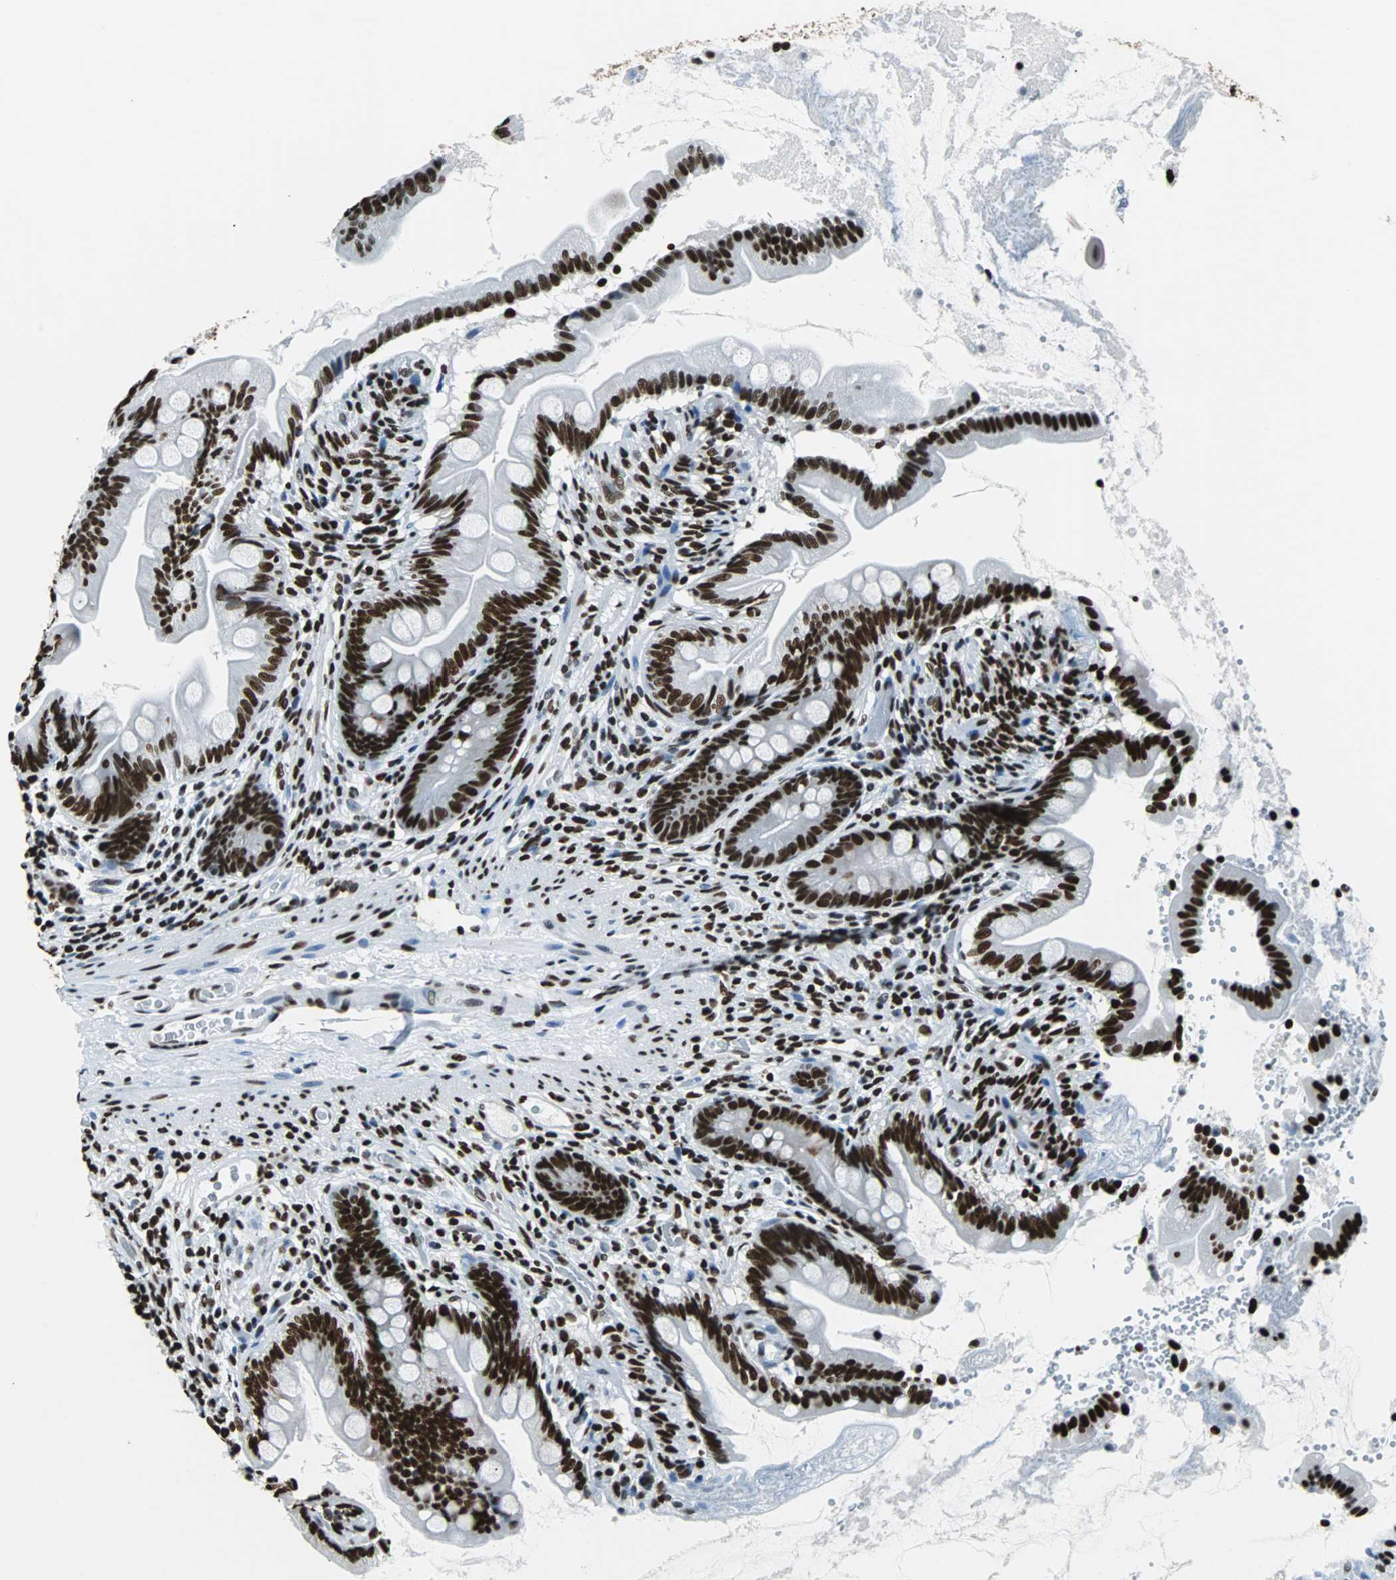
{"staining": {"intensity": "strong", "quantity": ">75%", "location": "nuclear"}, "tissue": "small intestine", "cell_type": "Glandular cells", "image_type": "normal", "snomed": [{"axis": "morphology", "description": "Normal tissue, NOS"}, {"axis": "topography", "description": "Small intestine"}], "caption": "Human small intestine stained with a brown dye exhibits strong nuclear positive expression in approximately >75% of glandular cells.", "gene": "FUBP1", "patient": {"sex": "female", "age": 56}}